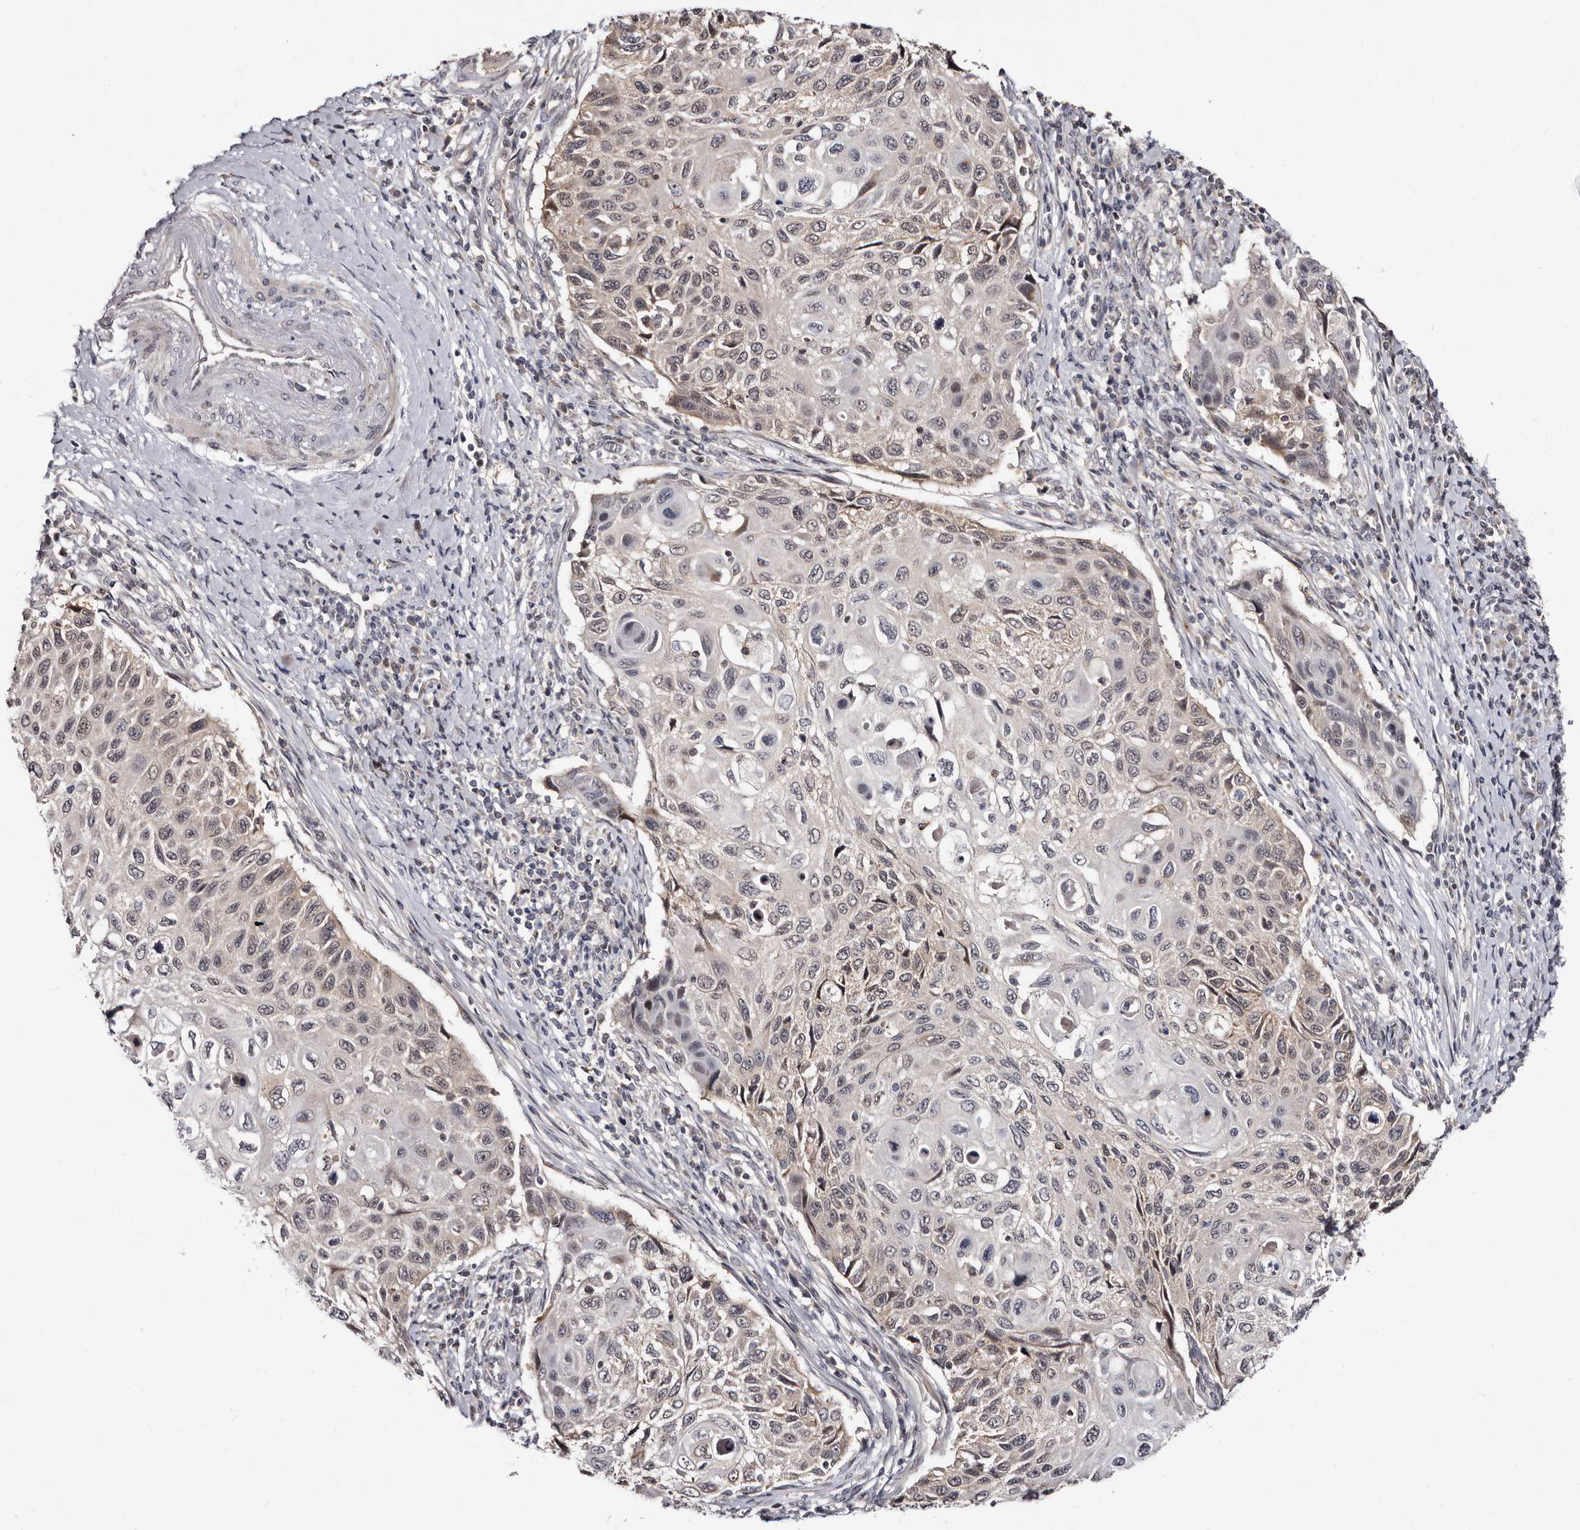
{"staining": {"intensity": "weak", "quantity": "25%-75%", "location": "cytoplasmic/membranous,nuclear"}, "tissue": "cervical cancer", "cell_type": "Tumor cells", "image_type": "cancer", "snomed": [{"axis": "morphology", "description": "Squamous cell carcinoma, NOS"}, {"axis": "topography", "description": "Cervix"}], "caption": "An image showing weak cytoplasmic/membranous and nuclear positivity in about 25%-75% of tumor cells in cervical cancer, as visualized by brown immunohistochemical staining.", "gene": "PHF20L1", "patient": {"sex": "female", "age": 70}}